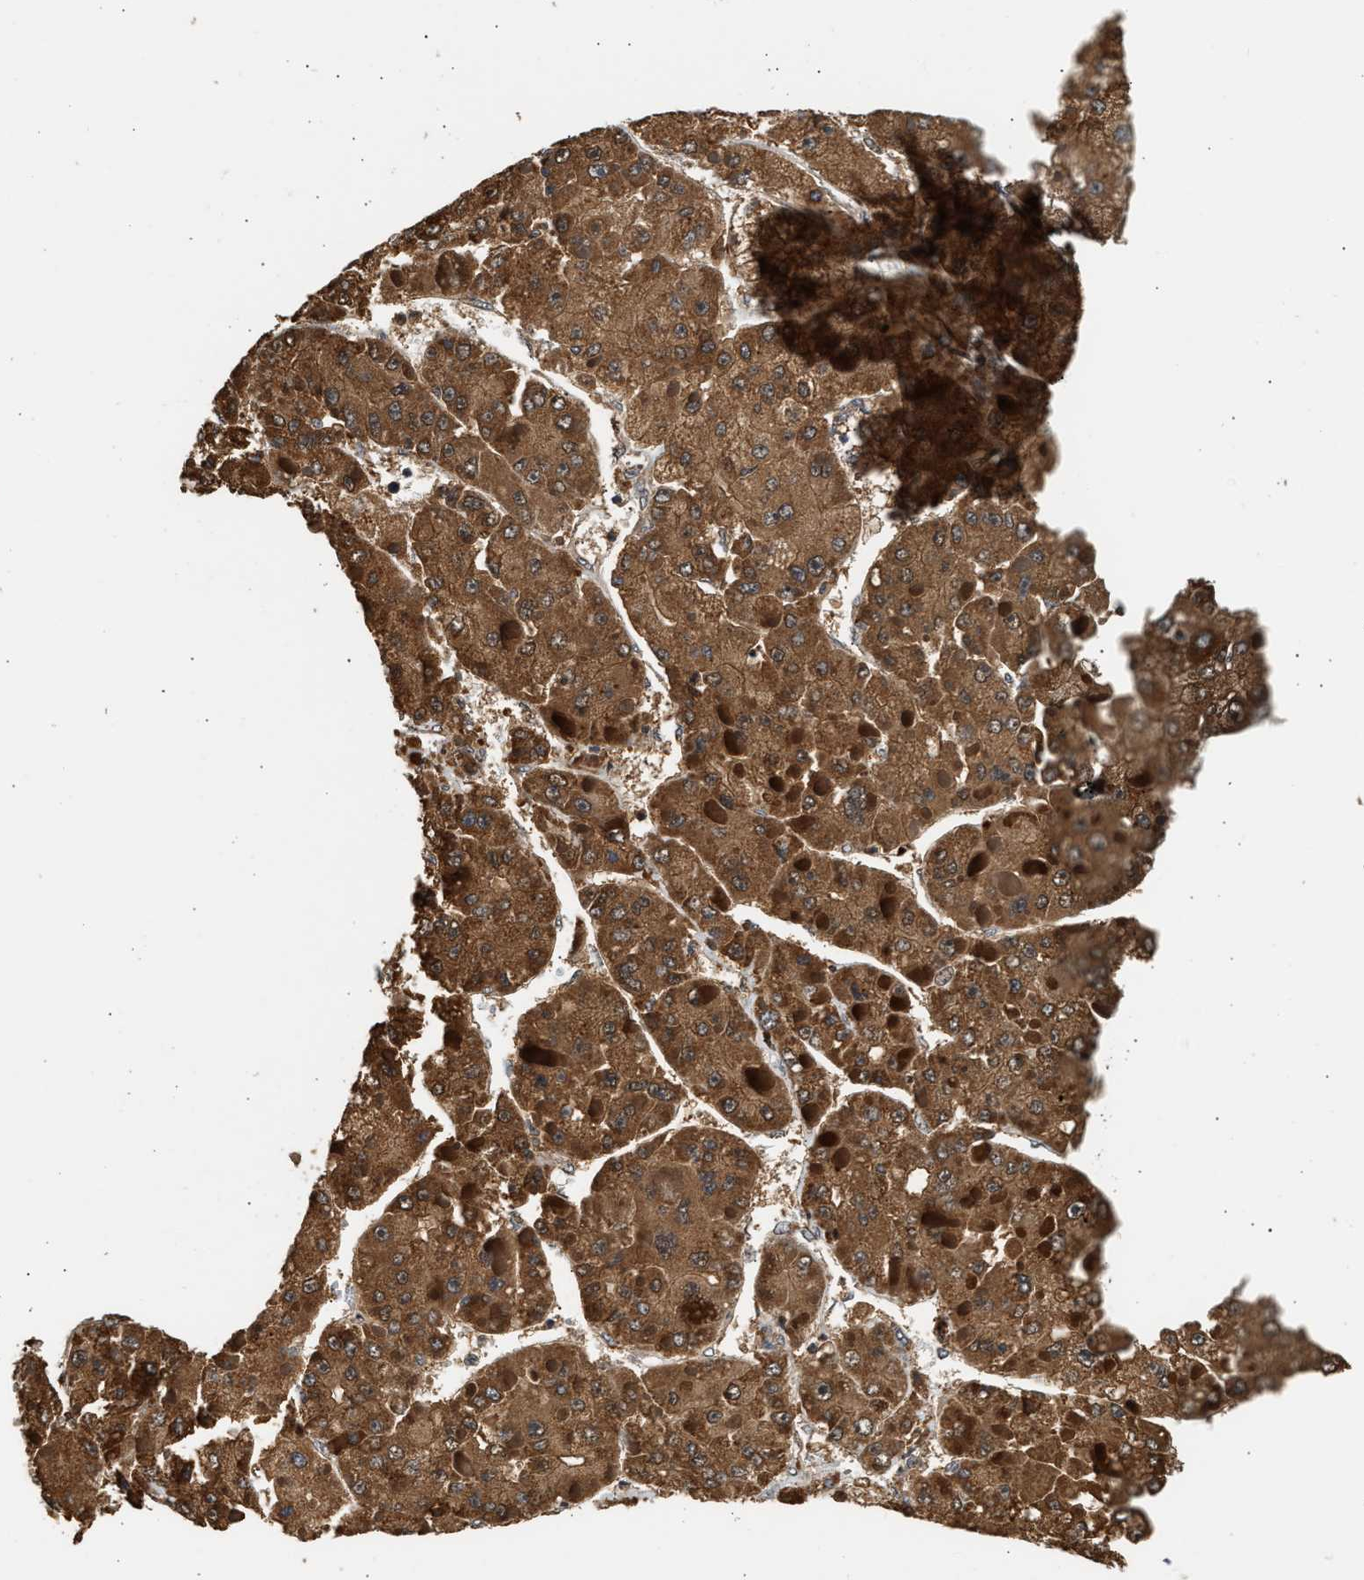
{"staining": {"intensity": "strong", "quantity": ">75%", "location": "cytoplasmic/membranous"}, "tissue": "liver cancer", "cell_type": "Tumor cells", "image_type": "cancer", "snomed": [{"axis": "morphology", "description": "Carcinoma, Hepatocellular, NOS"}, {"axis": "topography", "description": "Liver"}], "caption": "Liver cancer (hepatocellular carcinoma) was stained to show a protein in brown. There is high levels of strong cytoplasmic/membranous positivity in approximately >75% of tumor cells.", "gene": "DUSP14", "patient": {"sex": "female", "age": 73}}